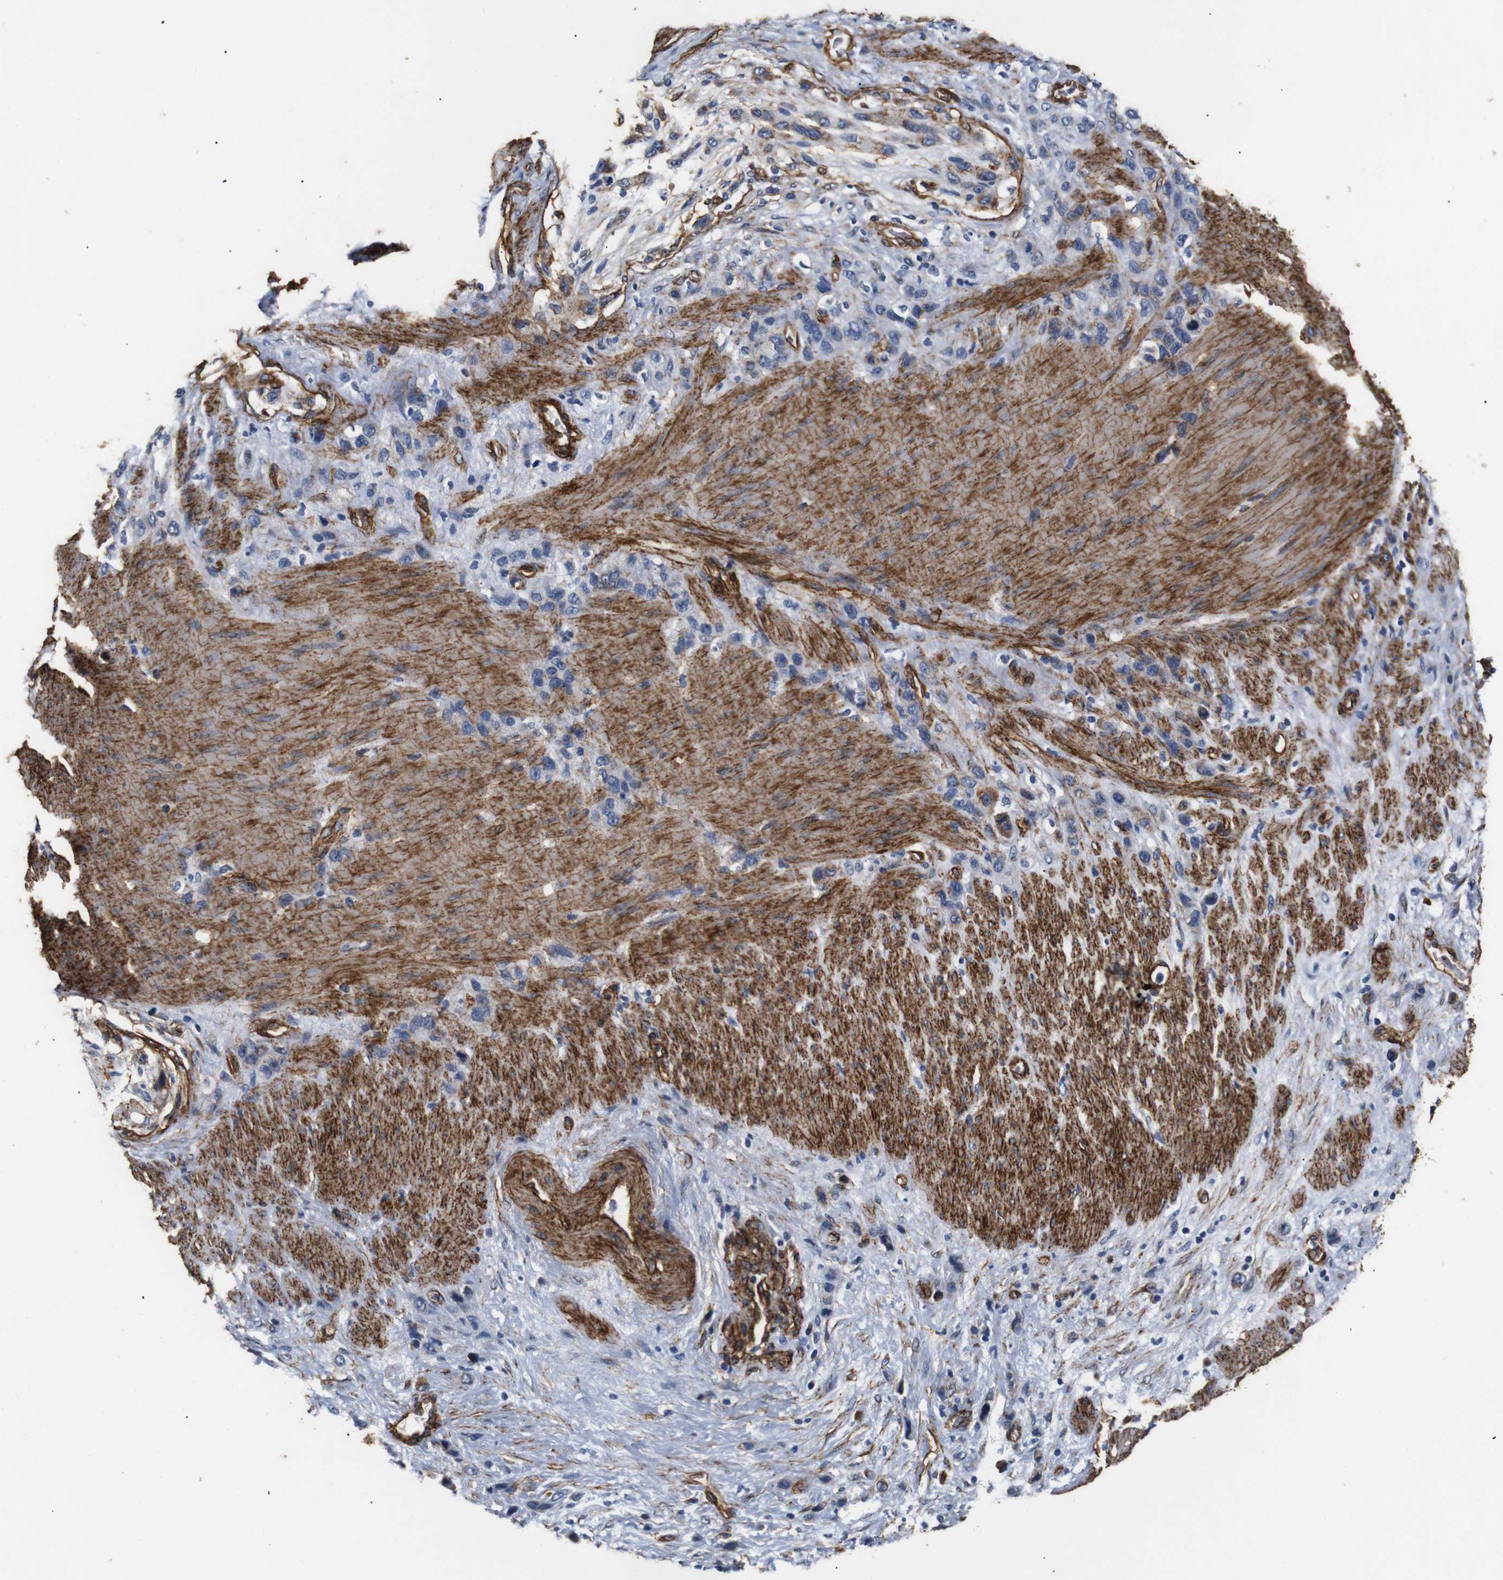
{"staining": {"intensity": "negative", "quantity": "none", "location": "none"}, "tissue": "stomach cancer", "cell_type": "Tumor cells", "image_type": "cancer", "snomed": [{"axis": "morphology", "description": "Adenocarcinoma, NOS"}, {"axis": "morphology", "description": "Adenocarcinoma, High grade"}, {"axis": "topography", "description": "Stomach, upper"}, {"axis": "topography", "description": "Stomach, lower"}], "caption": "Immunohistochemistry (IHC) image of high-grade adenocarcinoma (stomach) stained for a protein (brown), which displays no staining in tumor cells.", "gene": "CAV2", "patient": {"sex": "female", "age": 65}}